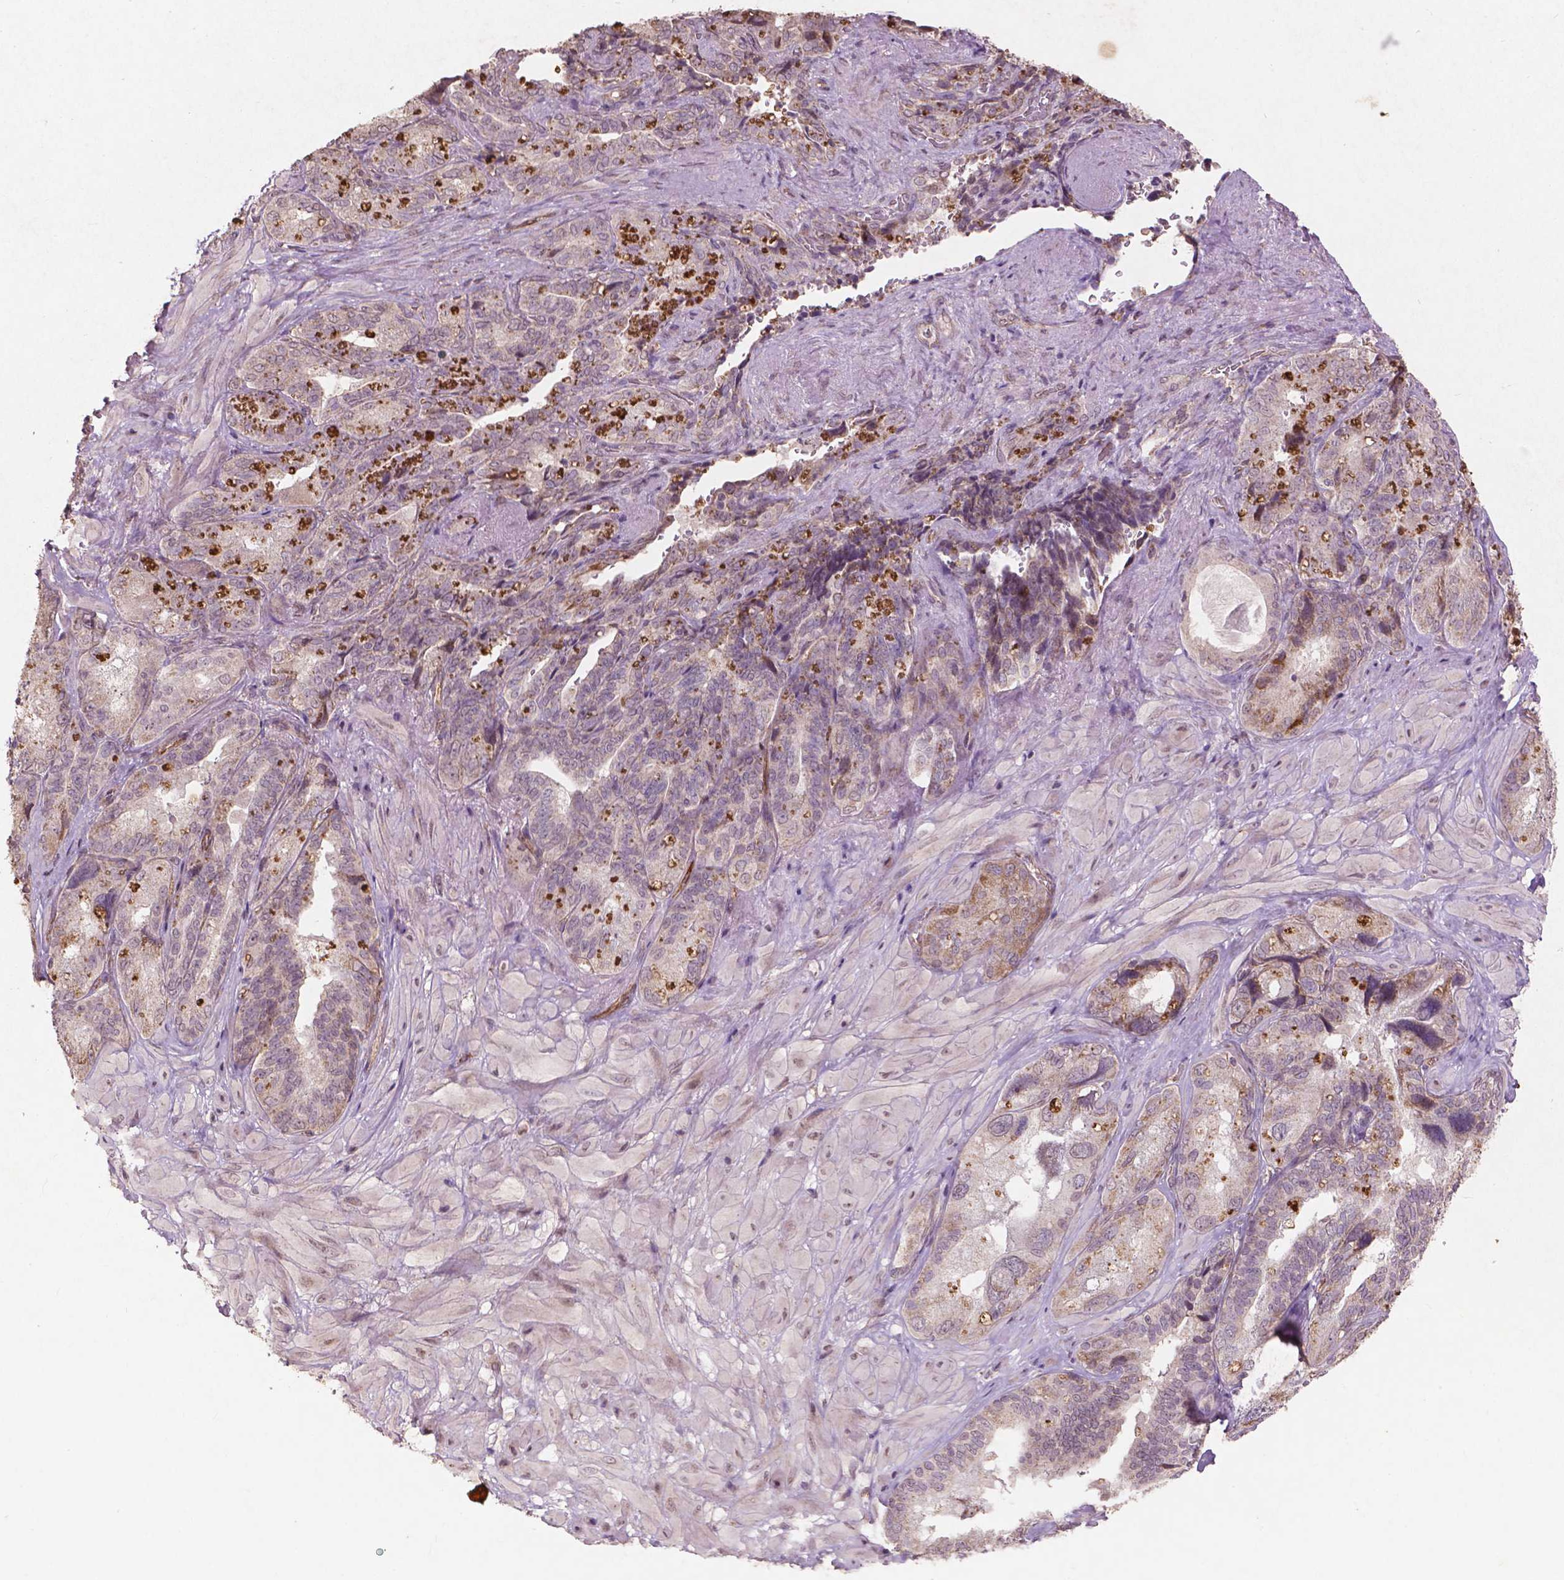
{"staining": {"intensity": "negative", "quantity": "none", "location": "none"}, "tissue": "seminal vesicle", "cell_type": "Glandular cells", "image_type": "normal", "snomed": [{"axis": "morphology", "description": "Normal tissue, NOS"}, {"axis": "topography", "description": "Seminal veicle"}], "caption": "Immunohistochemistry histopathology image of unremarkable seminal vesicle: seminal vesicle stained with DAB (3,3'-diaminobenzidine) reveals no significant protein positivity in glandular cells.", "gene": "SMAD2", "patient": {"sex": "male", "age": 69}}